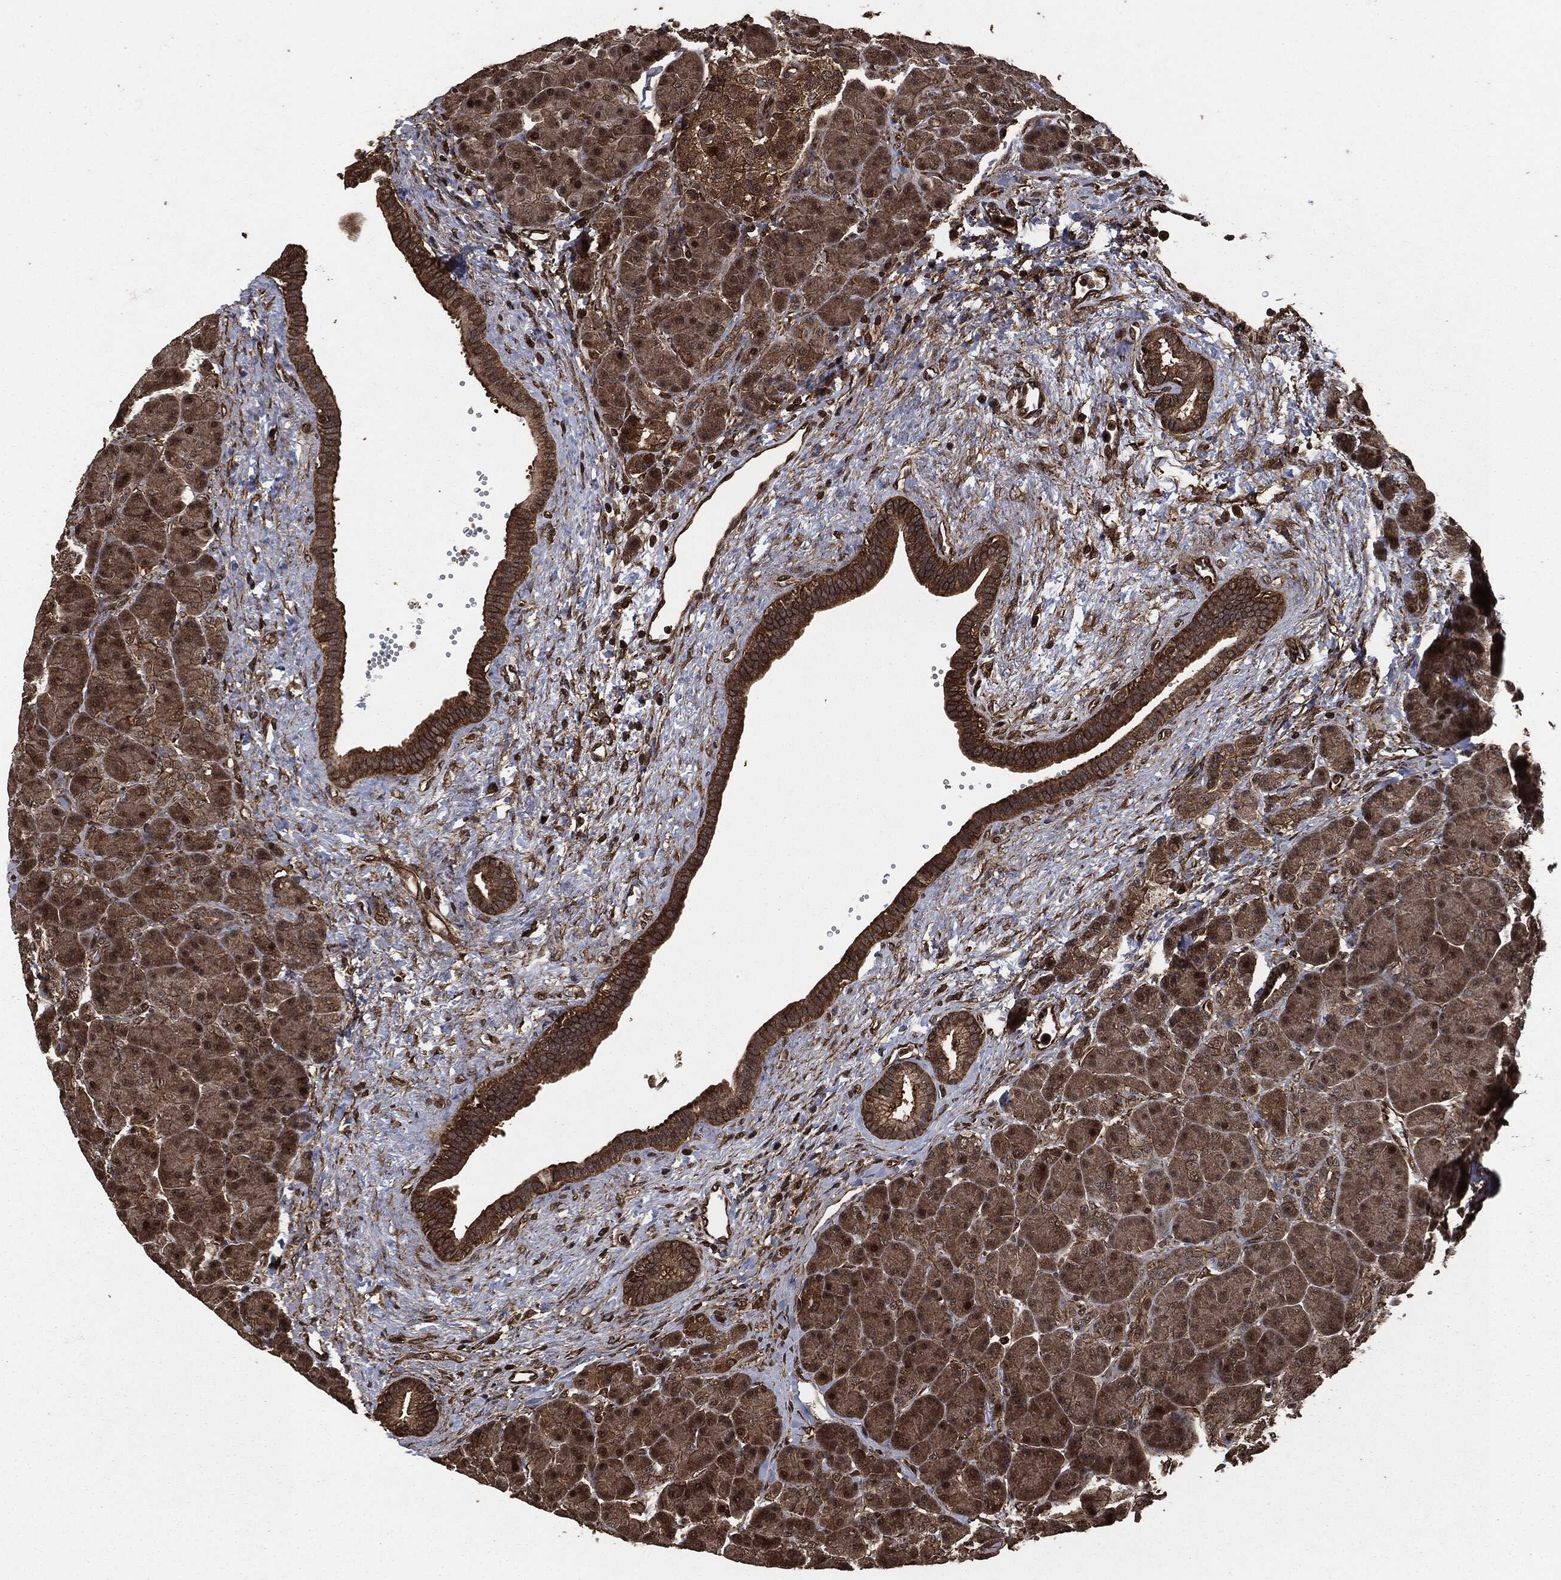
{"staining": {"intensity": "moderate", "quantity": ">75%", "location": "cytoplasmic/membranous,nuclear"}, "tissue": "pancreas", "cell_type": "Exocrine glandular cells", "image_type": "normal", "snomed": [{"axis": "morphology", "description": "Normal tissue, NOS"}, {"axis": "topography", "description": "Pancreas"}], "caption": "Immunohistochemical staining of normal pancreas demonstrates medium levels of moderate cytoplasmic/membranous,nuclear positivity in about >75% of exocrine glandular cells. Using DAB (3,3'-diaminobenzidine) (brown) and hematoxylin (blue) stains, captured at high magnification using brightfield microscopy.", "gene": "HRAS", "patient": {"sex": "female", "age": 63}}